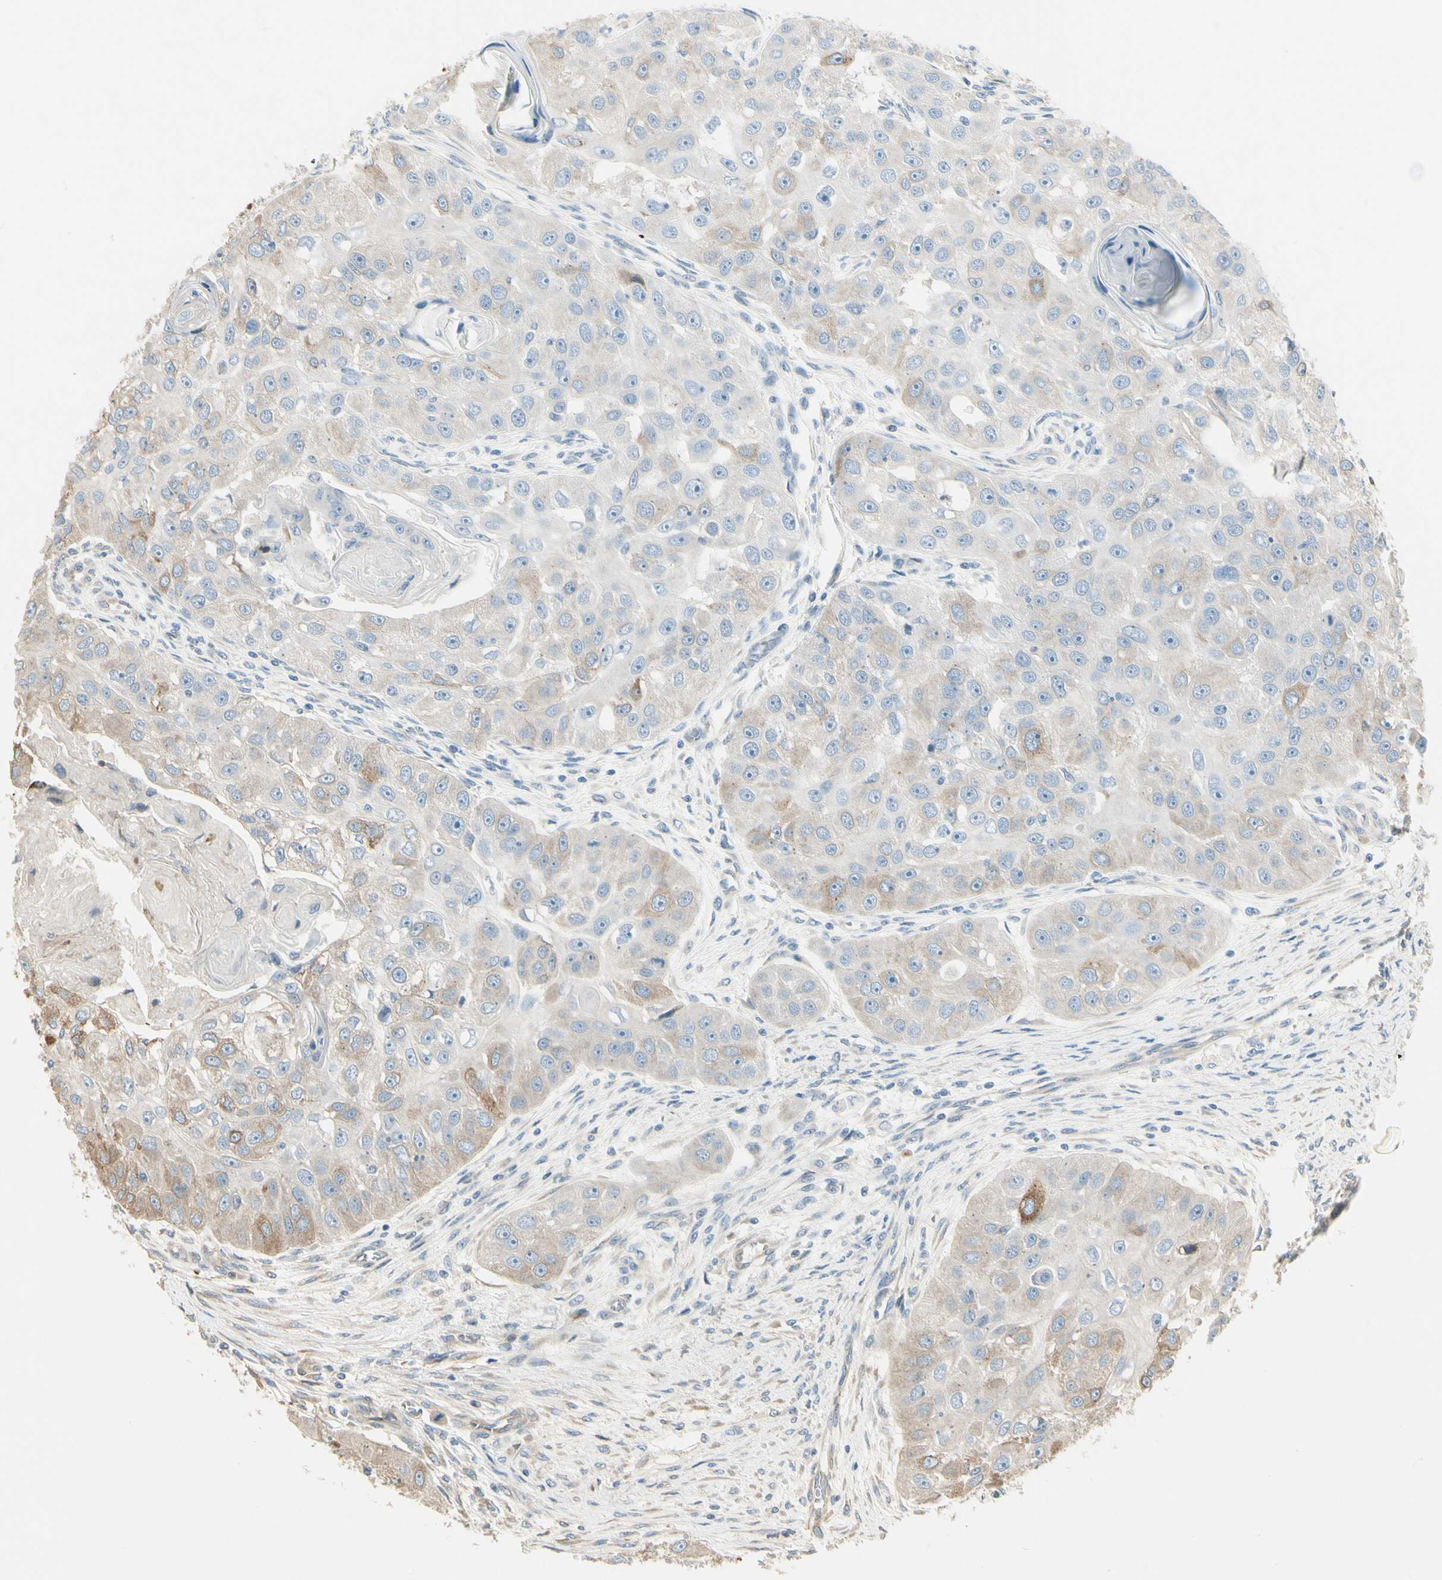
{"staining": {"intensity": "weak", "quantity": "25%-75%", "location": "cytoplasmic/membranous"}, "tissue": "head and neck cancer", "cell_type": "Tumor cells", "image_type": "cancer", "snomed": [{"axis": "morphology", "description": "Normal tissue, NOS"}, {"axis": "morphology", "description": "Squamous cell carcinoma, NOS"}, {"axis": "topography", "description": "Skeletal muscle"}, {"axis": "topography", "description": "Head-Neck"}], "caption": "A low amount of weak cytoplasmic/membranous positivity is appreciated in about 25%-75% of tumor cells in head and neck cancer (squamous cell carcinoma) tissue.", "gene": "NUCB2", "patient": {"sex": "male", "age": 51}}